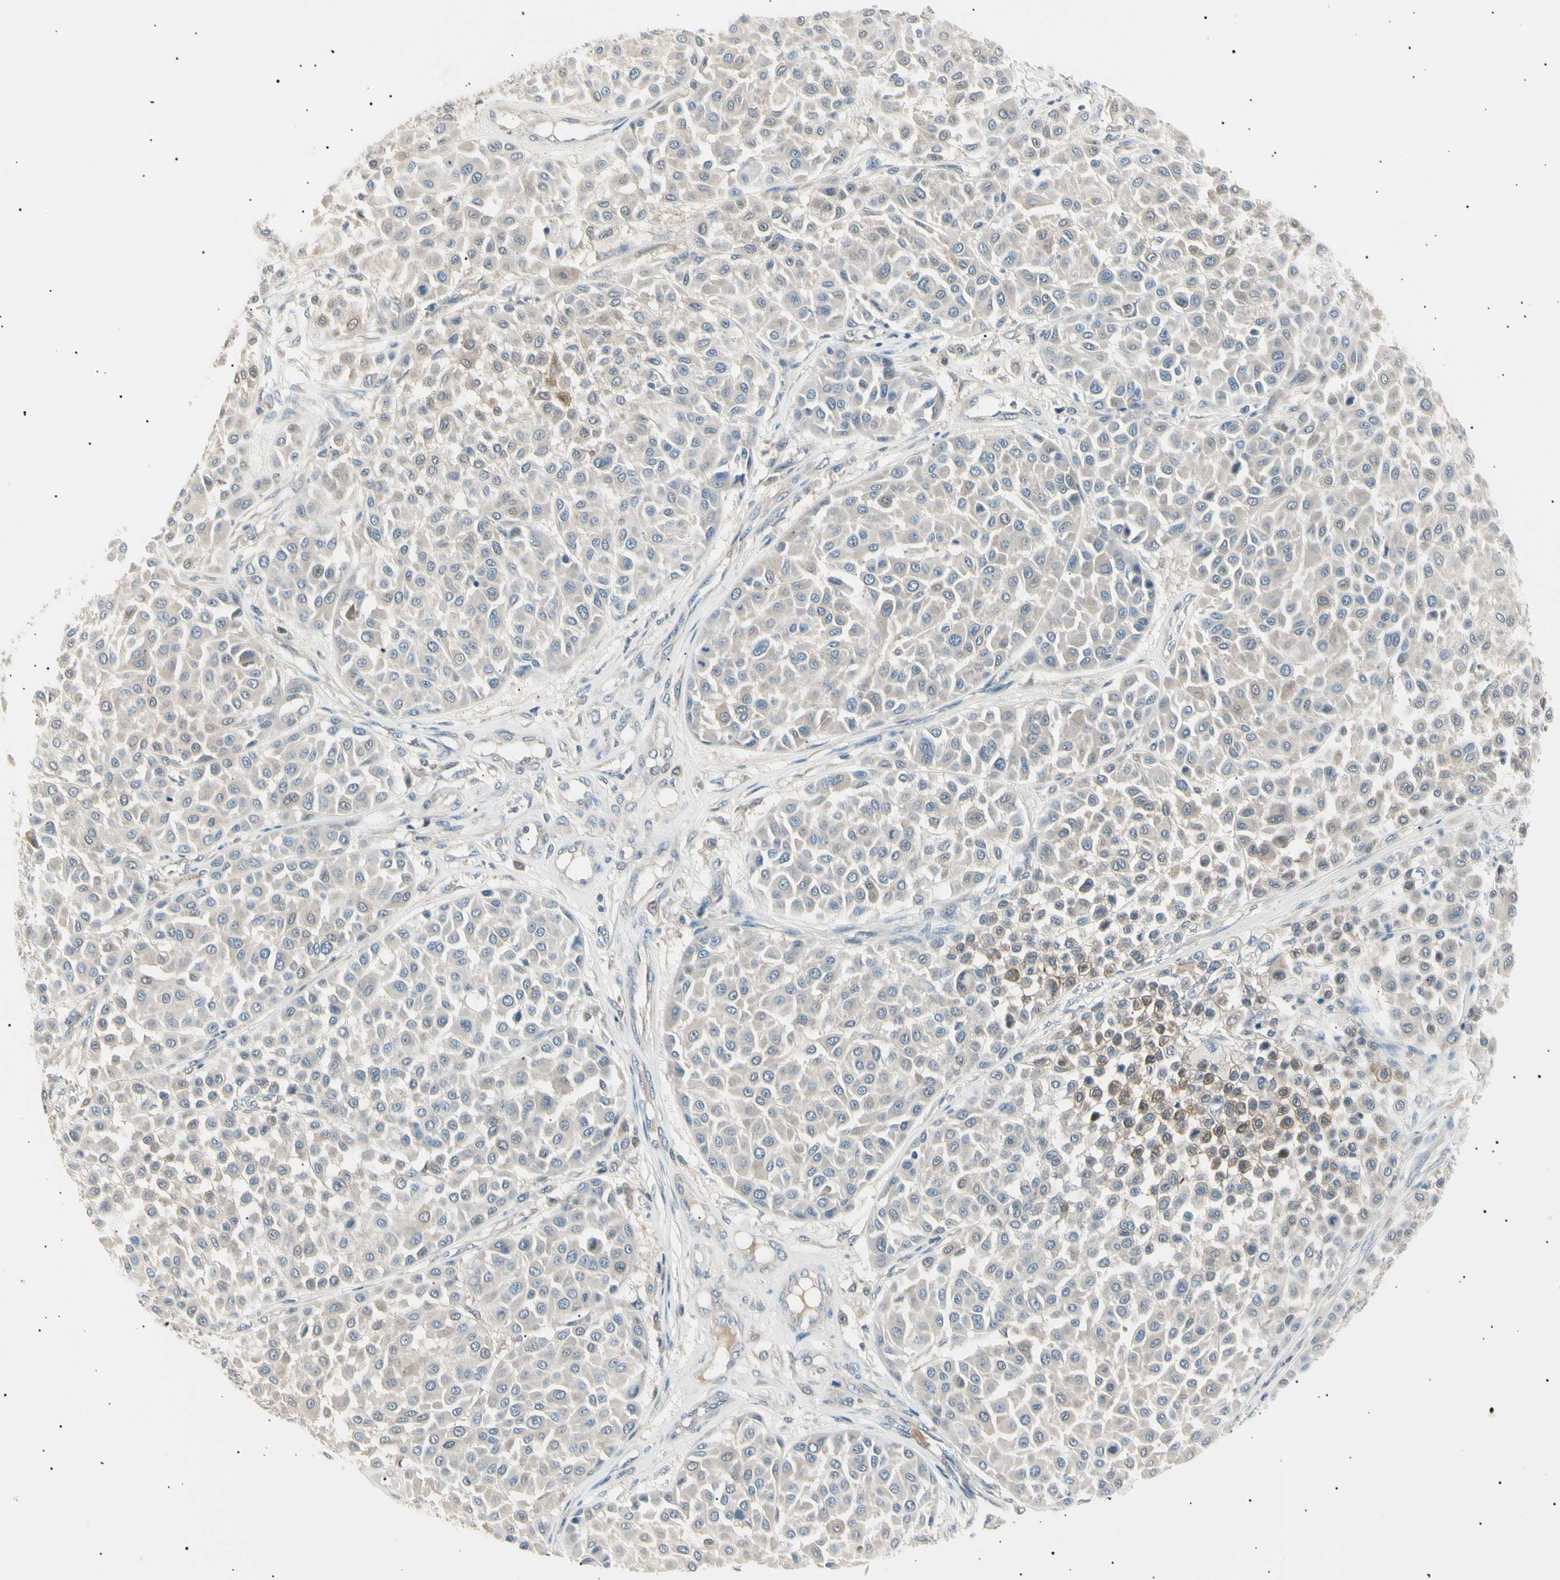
{"staining": {"intensity": "weak", "quantity": "25%-75%", "location": "cytoplasmic/membranous"}, "tissue": "melanoma", "cell_type": "Tumor cells", "image_type": "cancer", "snomed": [{"axis": "morphology", "description": "Malignant melanoma, Metastatic site"}, {"axis": "topography", "description": "Soft tissue"}], "caption": "IHC micrograph of malignant melanoma (metastatic site) stained for a protein (brown), which displays low levels of weak cytoplasmic/membranous staining in approximately 25%-75% of tumor cells.", "gene": "LHPP", "patient": {"sex": "male", "age": 41}}